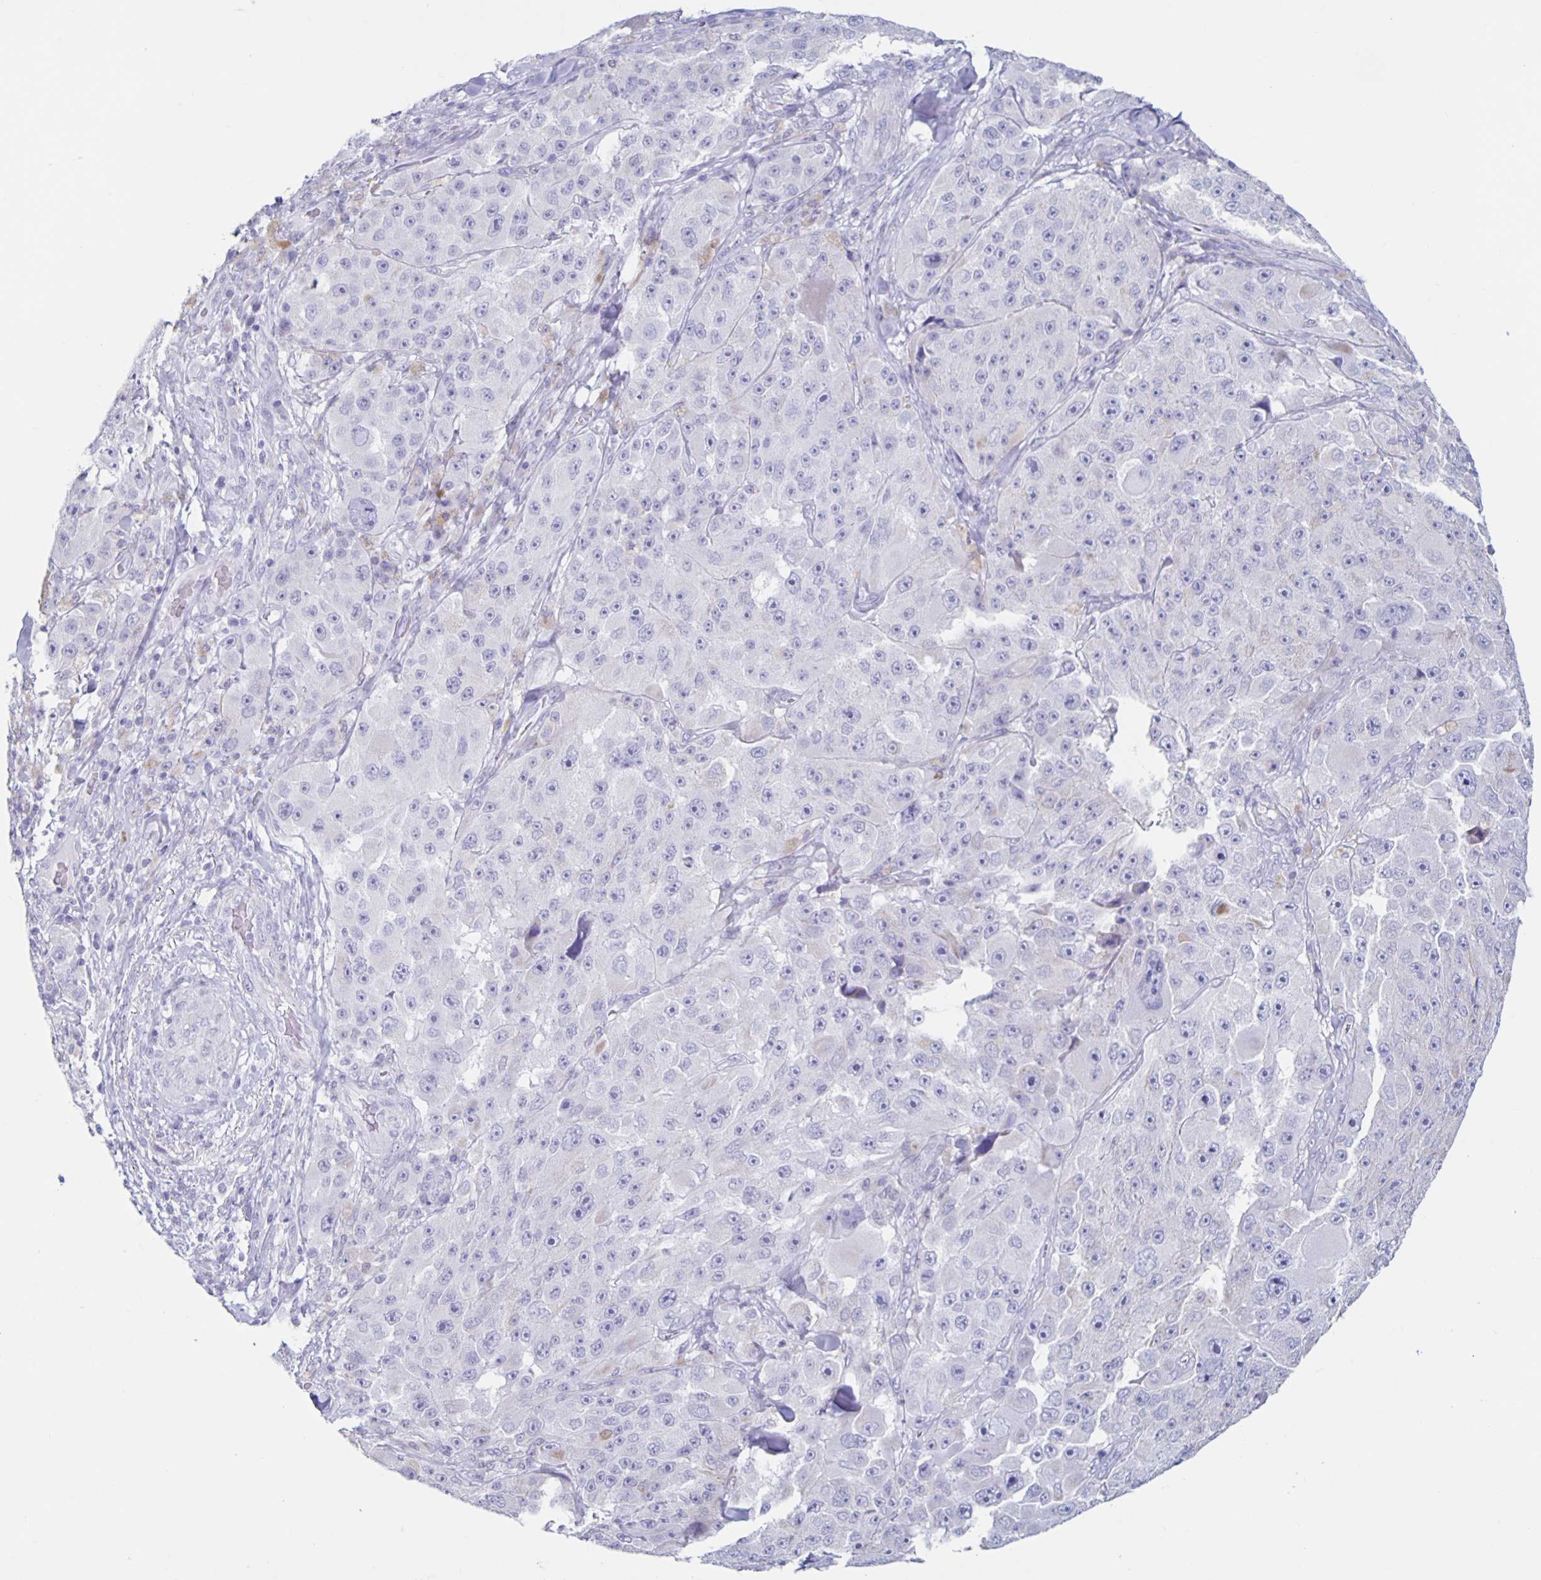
{"staining": {"intensity": "negative", "quantity": "none", "location": "none"}, "tissue": "melanoma", "cell_type": "Tumor cells", "image_type": "cancer", "snomed": [{"axis": "morphology", "description": "Malignant melanoma, Metastatic site"}, {"axis": "topography", "description": "Lymph node"}], "caption": "Micrograph shows no protein staining in tumor cells of melanoma tissue.", "gene": "CT45A5", "patient": {"sex": "male", "age": 62}}